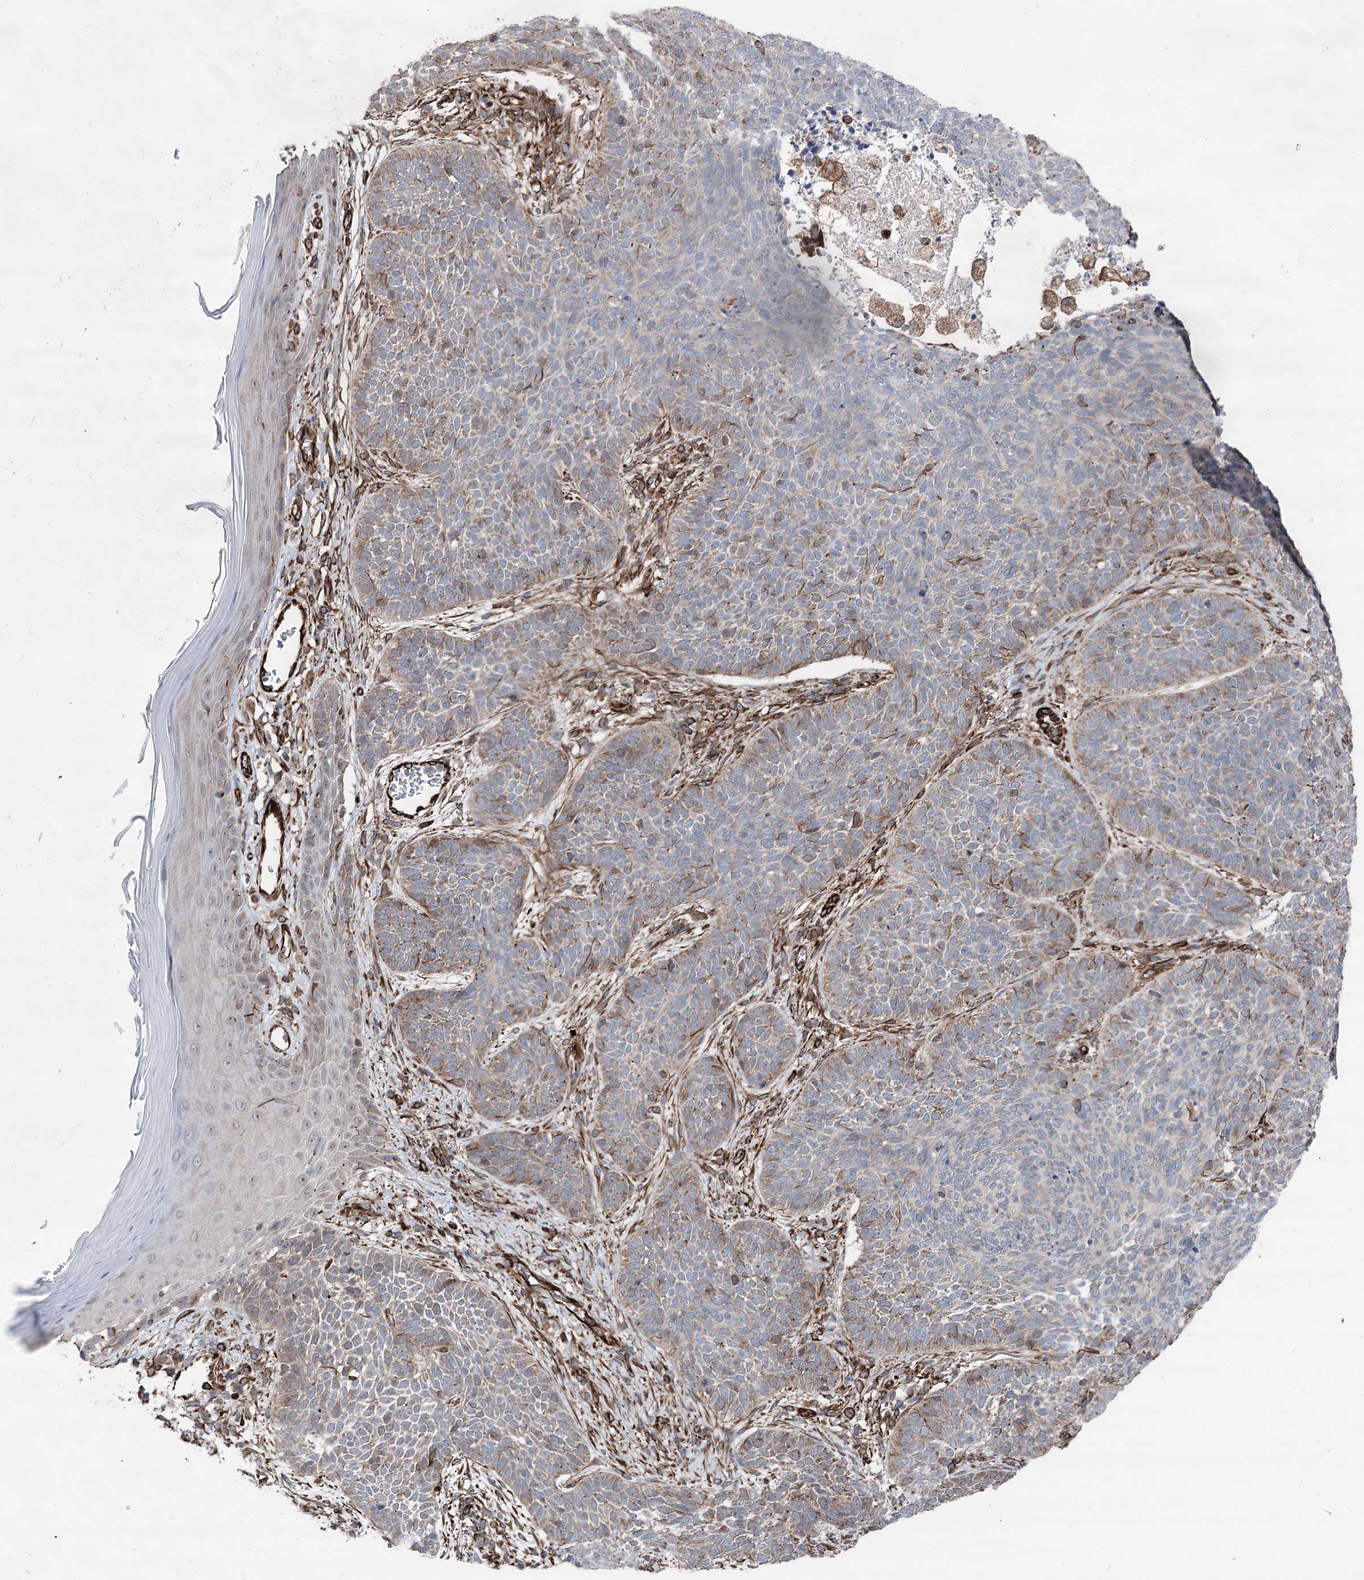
{"staining": {"intensity": "moderate", "quantity": "<25%", "location": "cytoplasmic/membranous"}, "tissue": "skin cancer", "cell_type": "Tumor cells", "image_type": "cancer", "snomed": [{"axis": "morphology", "description": "Basal cell carcinoma"}, {"axis": "topography", "description": "Skin"}], "caption": "Protein analysis of skin cancer (basal cell carcinoma) tissue displays moderate cytoplasmic/membranous staining in approximately <25% of tumor cells.", "gene": "MIB1", "patient": {"sex": "male", "age": 85}}